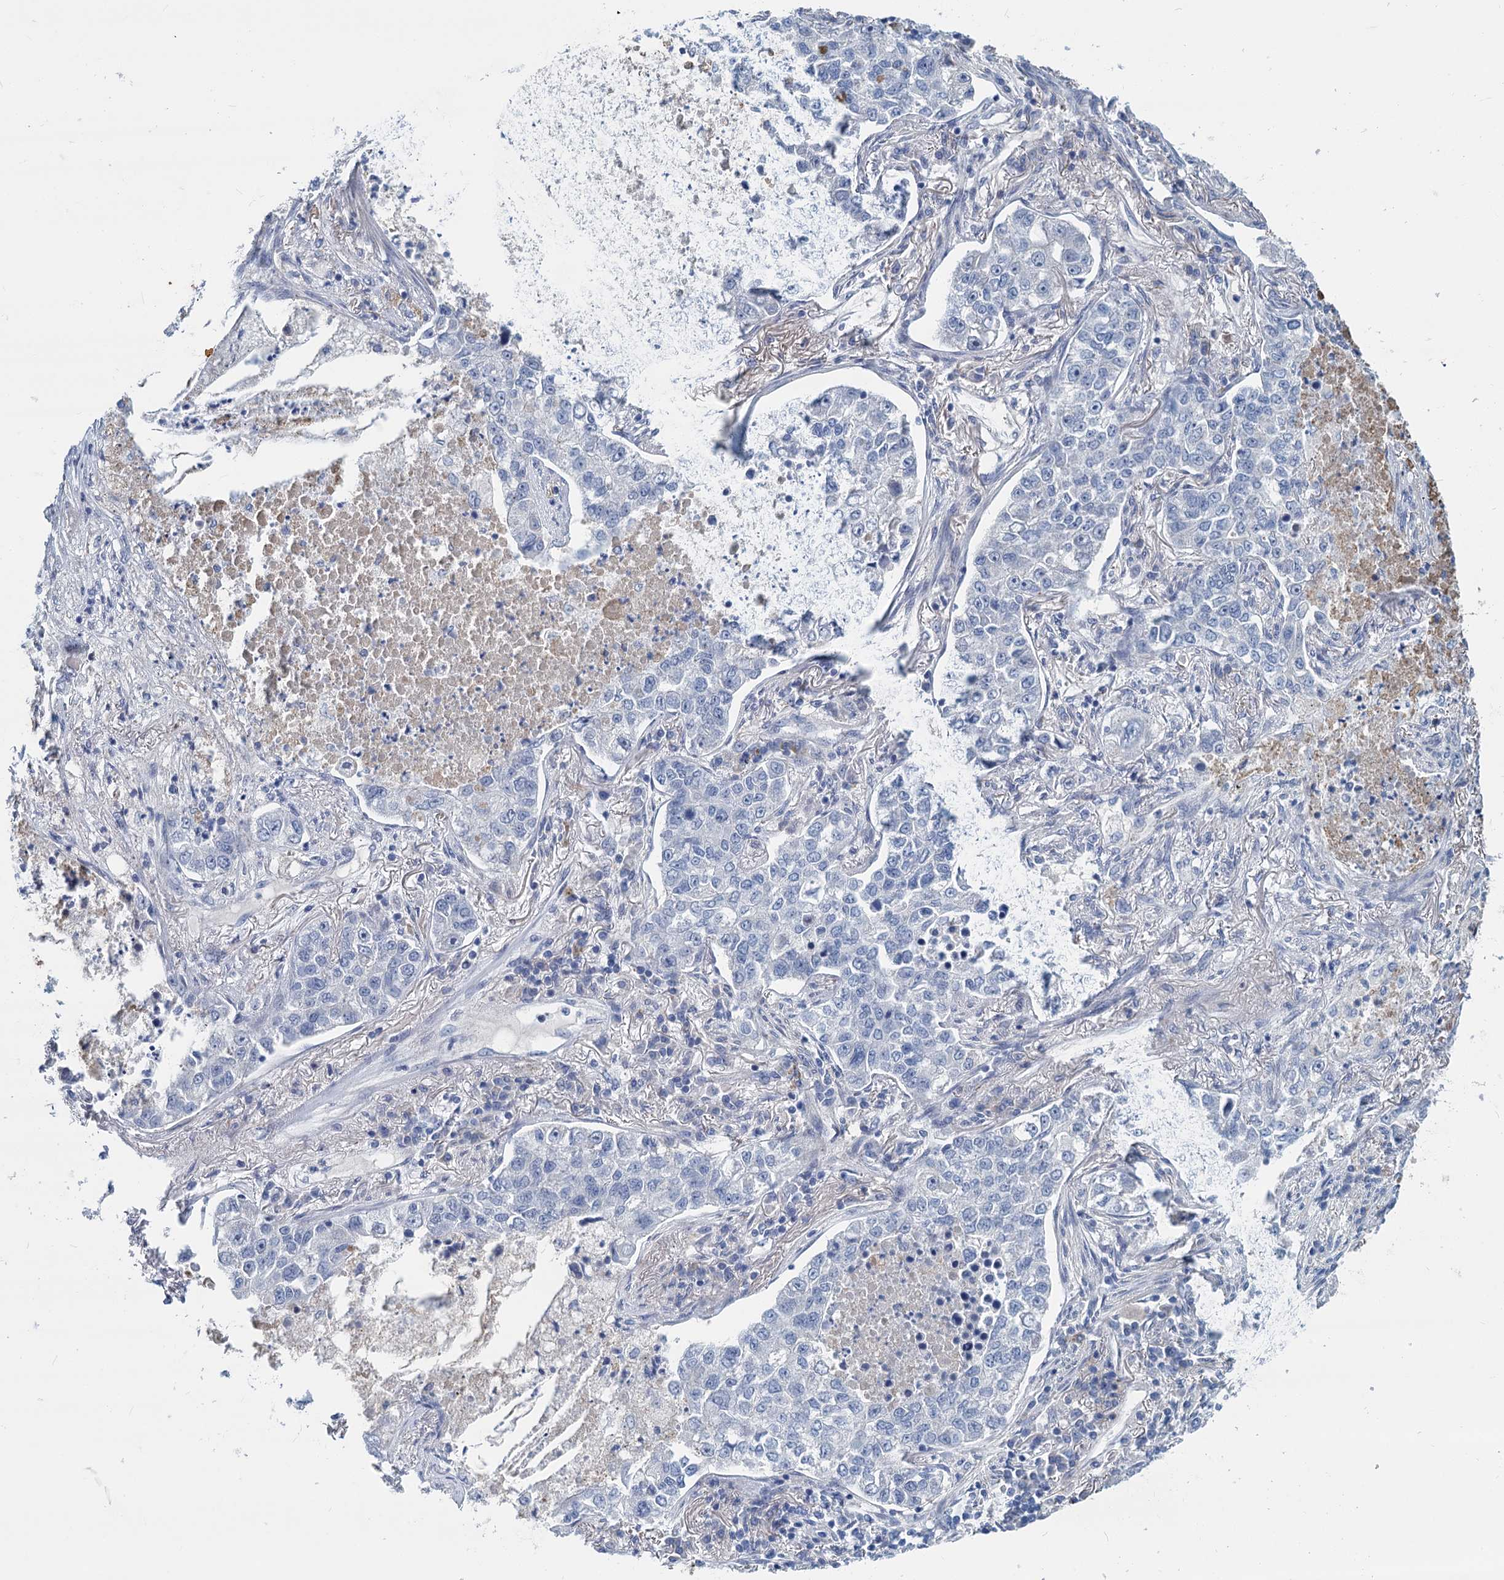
{"staining": {"intensity": "negative", "quantity": "none", "location": "none"}, "tissue": "lung cancer", "cell_type": "Tumor cells", "image_type": "cancer", "snomed": [{"axis": "morphology", "description": "Adenocarcinoma, NOS"}, {"axis": "topography", "description": "Lung"}], "caption": "The IHC micrograph has no significant positivity in tumor cells of adenocarcinoma (lung) tissue.", "gene": "GSTM3", "patient": {"sex": "male", "age": 49}}